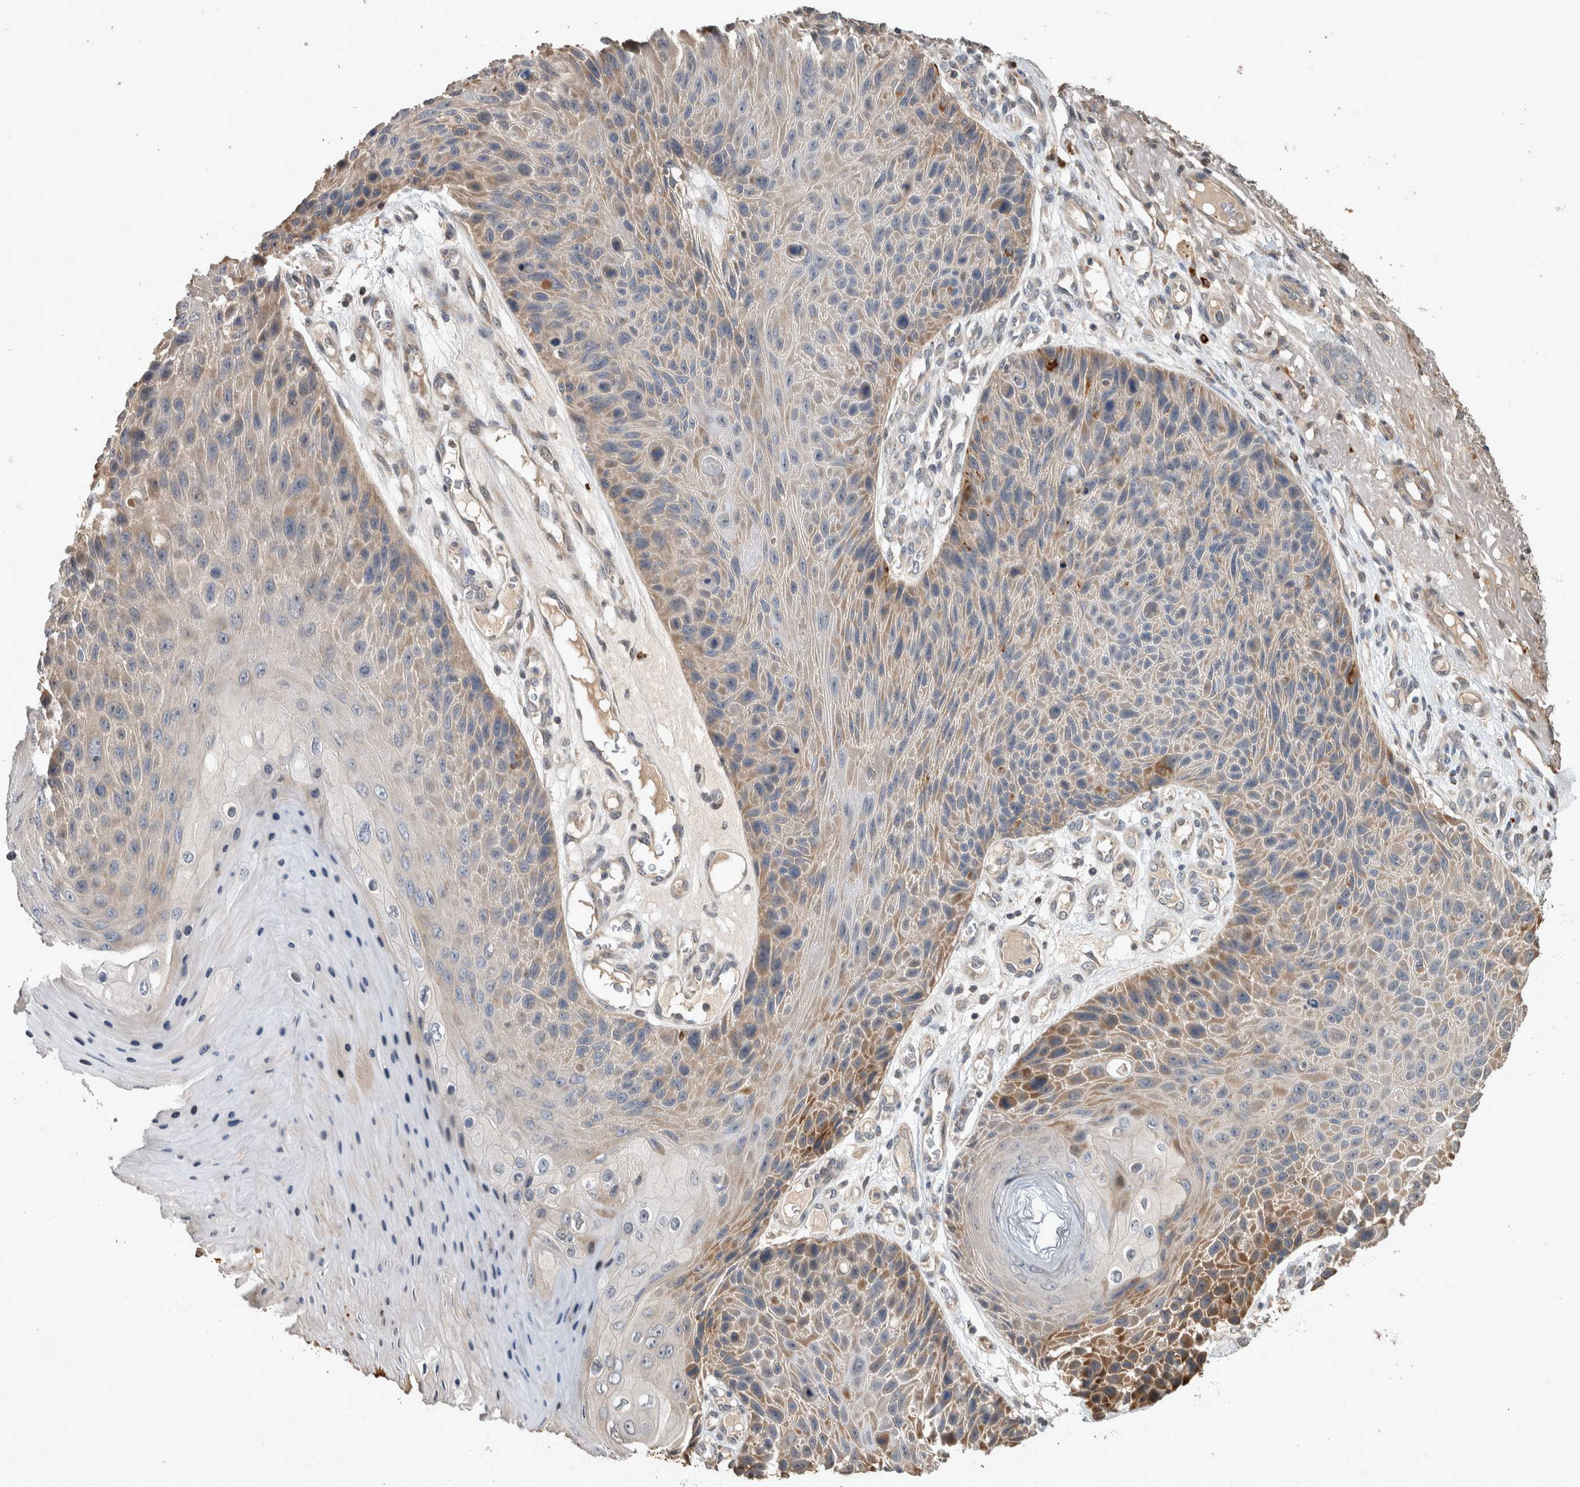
{"staining": {"intensity": "weak", "quantity": "25%-75%", "location": "cytoplasmic/membranous"}, "tissue": "skin cancer", "cell_type": "Tumor cells", "image_type": "cancer", "snomed": [{"axis": "morphology", "description": "Squamous cell carcinoma, NOS"}, {"axis": "topography", "description": "Skin"}], "caption": "An immunohistochemistry (IHC) micrograph of neoplastic tissue is shown. Protein staining in brown labels weak cytoplasmic/membranous positivity in skin cancer (squamous cell carcinoma) within tumor cells. (DAB (3,3'-diaminobenzidine) IHC, brown staining for protein, blue staining for nuclei).", "gene": "SERAC1", "patient": {"sex": "female", "age": 88}}